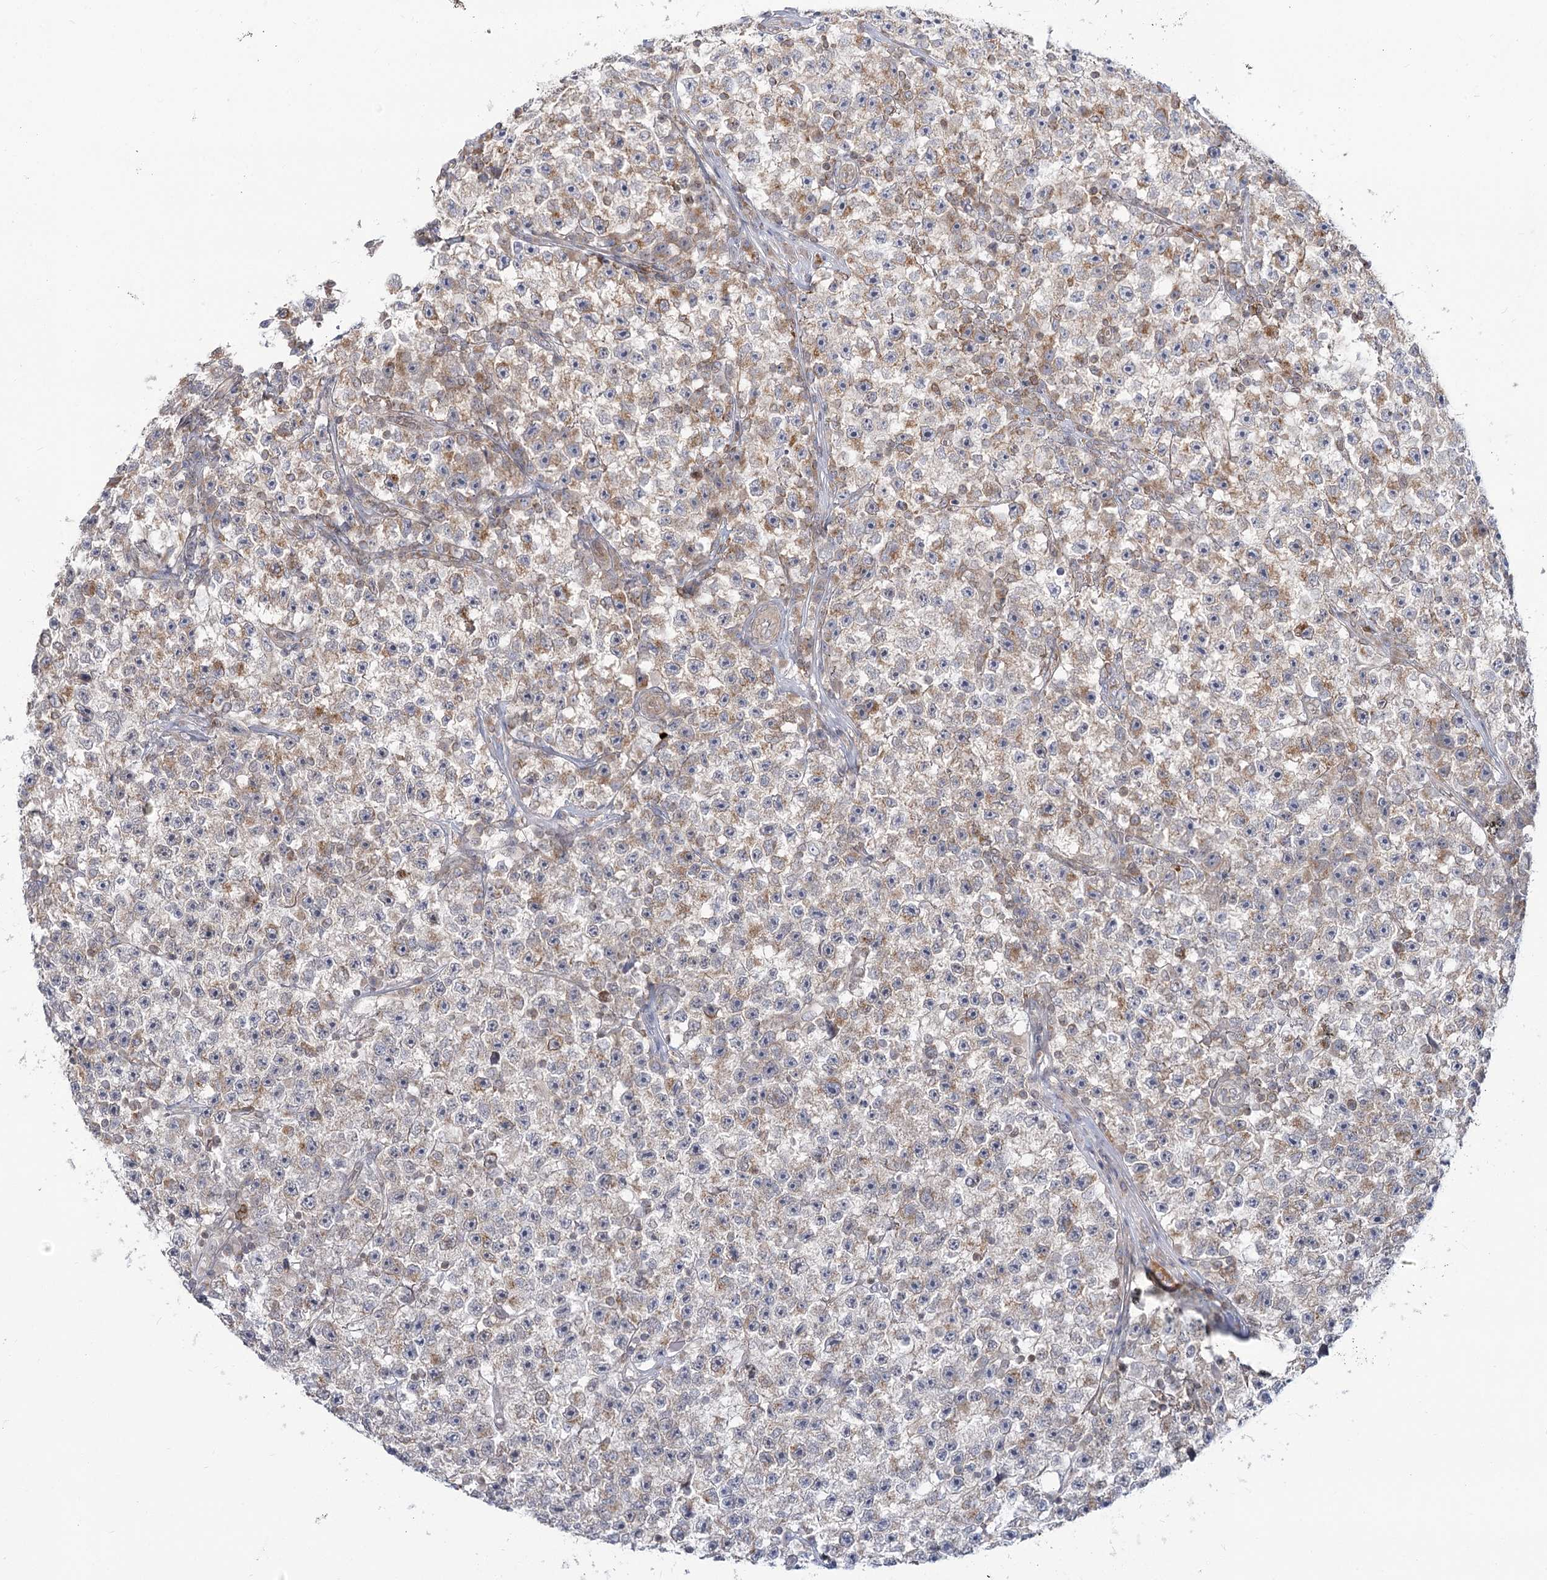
{"staining": {"intensity": "moderate", "quantity": "25%-75%", "location": "cytoplasmic/membranous"}, "tissue": "testis cancer", "cell_type": "Tumor cells", "image_type": "cancer", "snomed": [{"axis": "morphology", "description": "Seminoma, NOS"}, {"axis": "topography", "description": "Testis"}], "caption": "This is an image of immunohistochemistry (IHC) staining of seminoma (testis), which shows moderate expression in the cytoplasmic/membranous of tumor cells.", "gene": "MTMR3", "patient": {"sex": "male", "age": 22}}